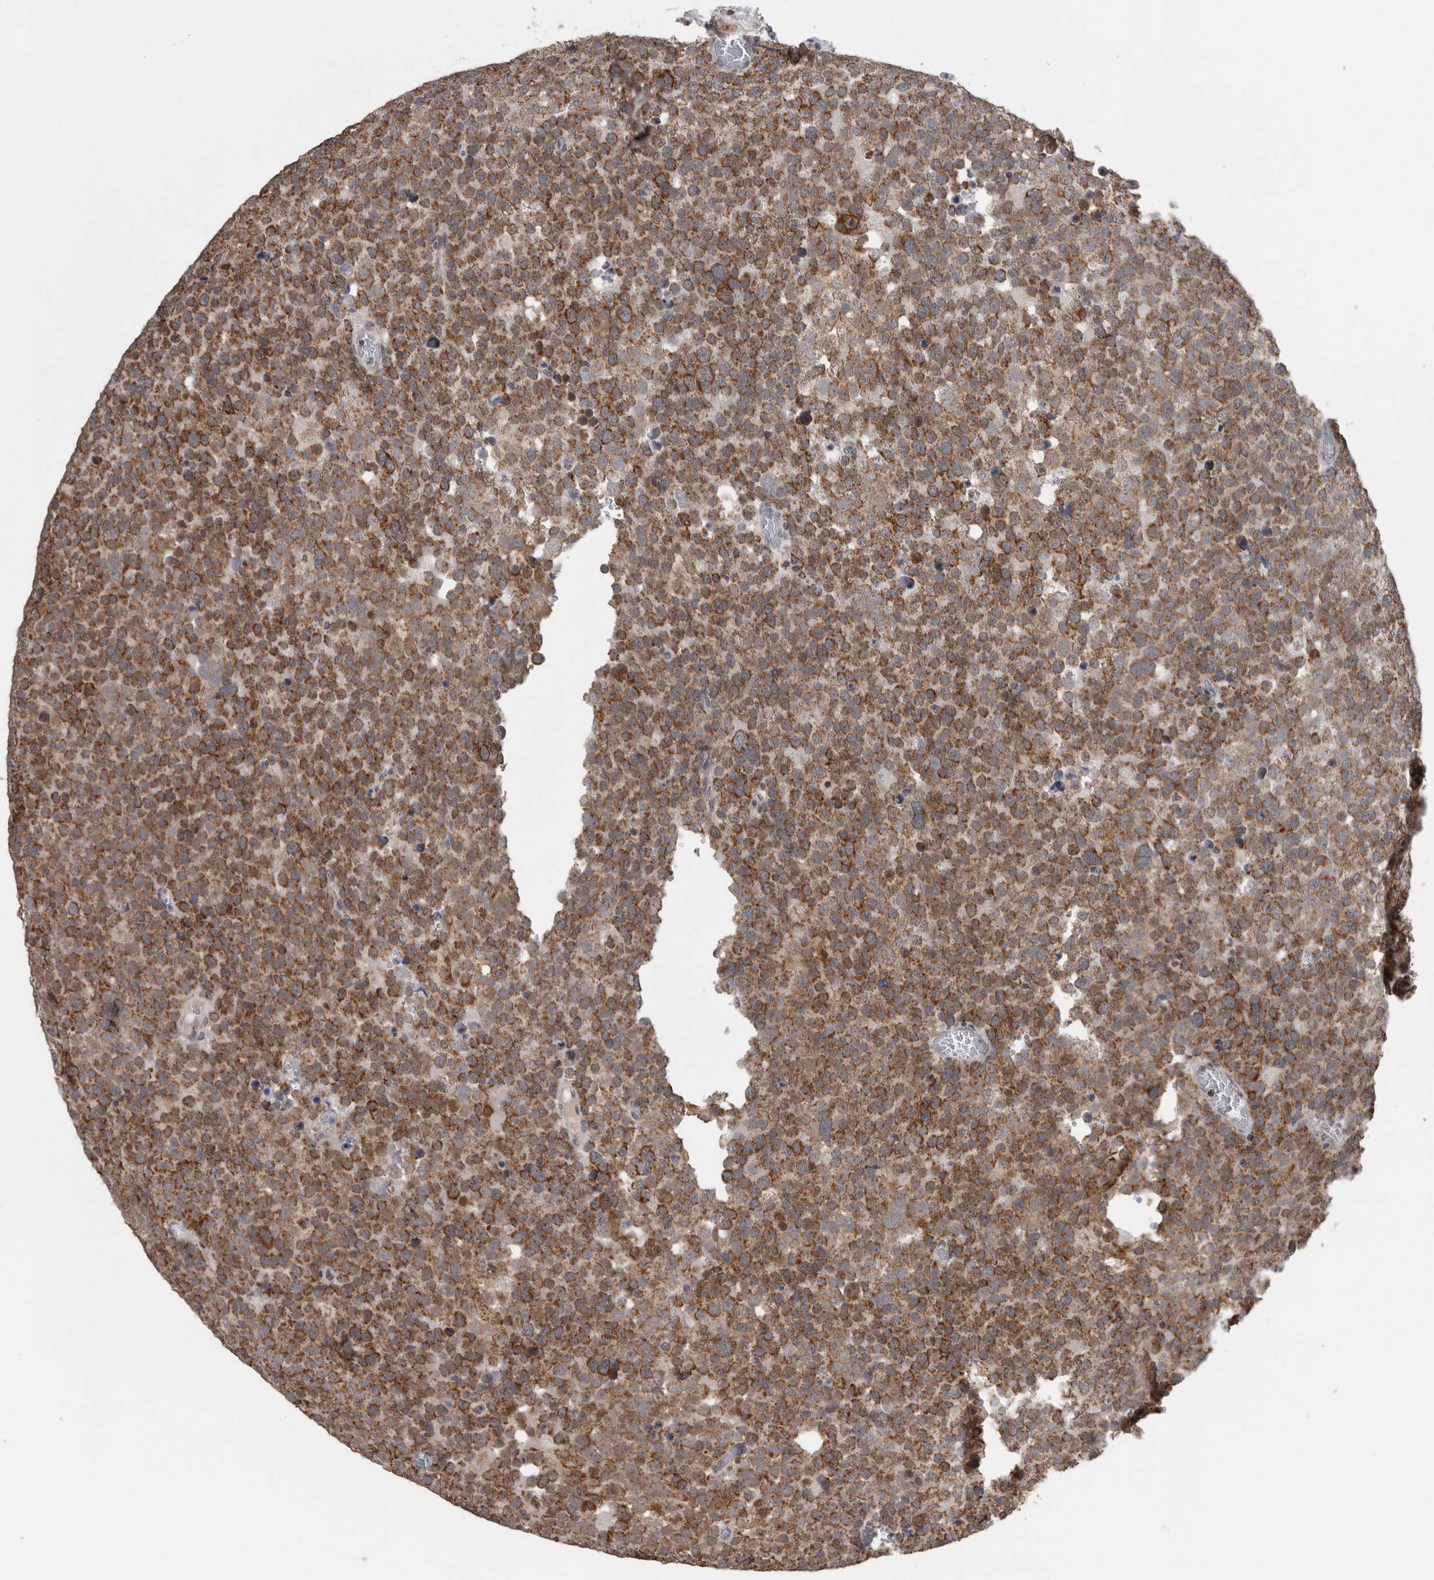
{"staining": {"intensity": "strong", "quantity": ">75%", "location": "cytoplasmic/membranous"}, "tissue": "testis cancer", "cell_type": "Tumor cells", "image_type": "cancer", "snomed": [{"axis": "morphology", "description": "Seminoma, NOS"}, {"axis": "topography", "description": "Testis"}], "caption": "The image shows a brown stain indicating the presence of a protein in the cytoplasmic/membranous of tumor cells in seminoma (testis).", "gene": "OR2K2", "patient": {"sex": "male", "age": 71}}